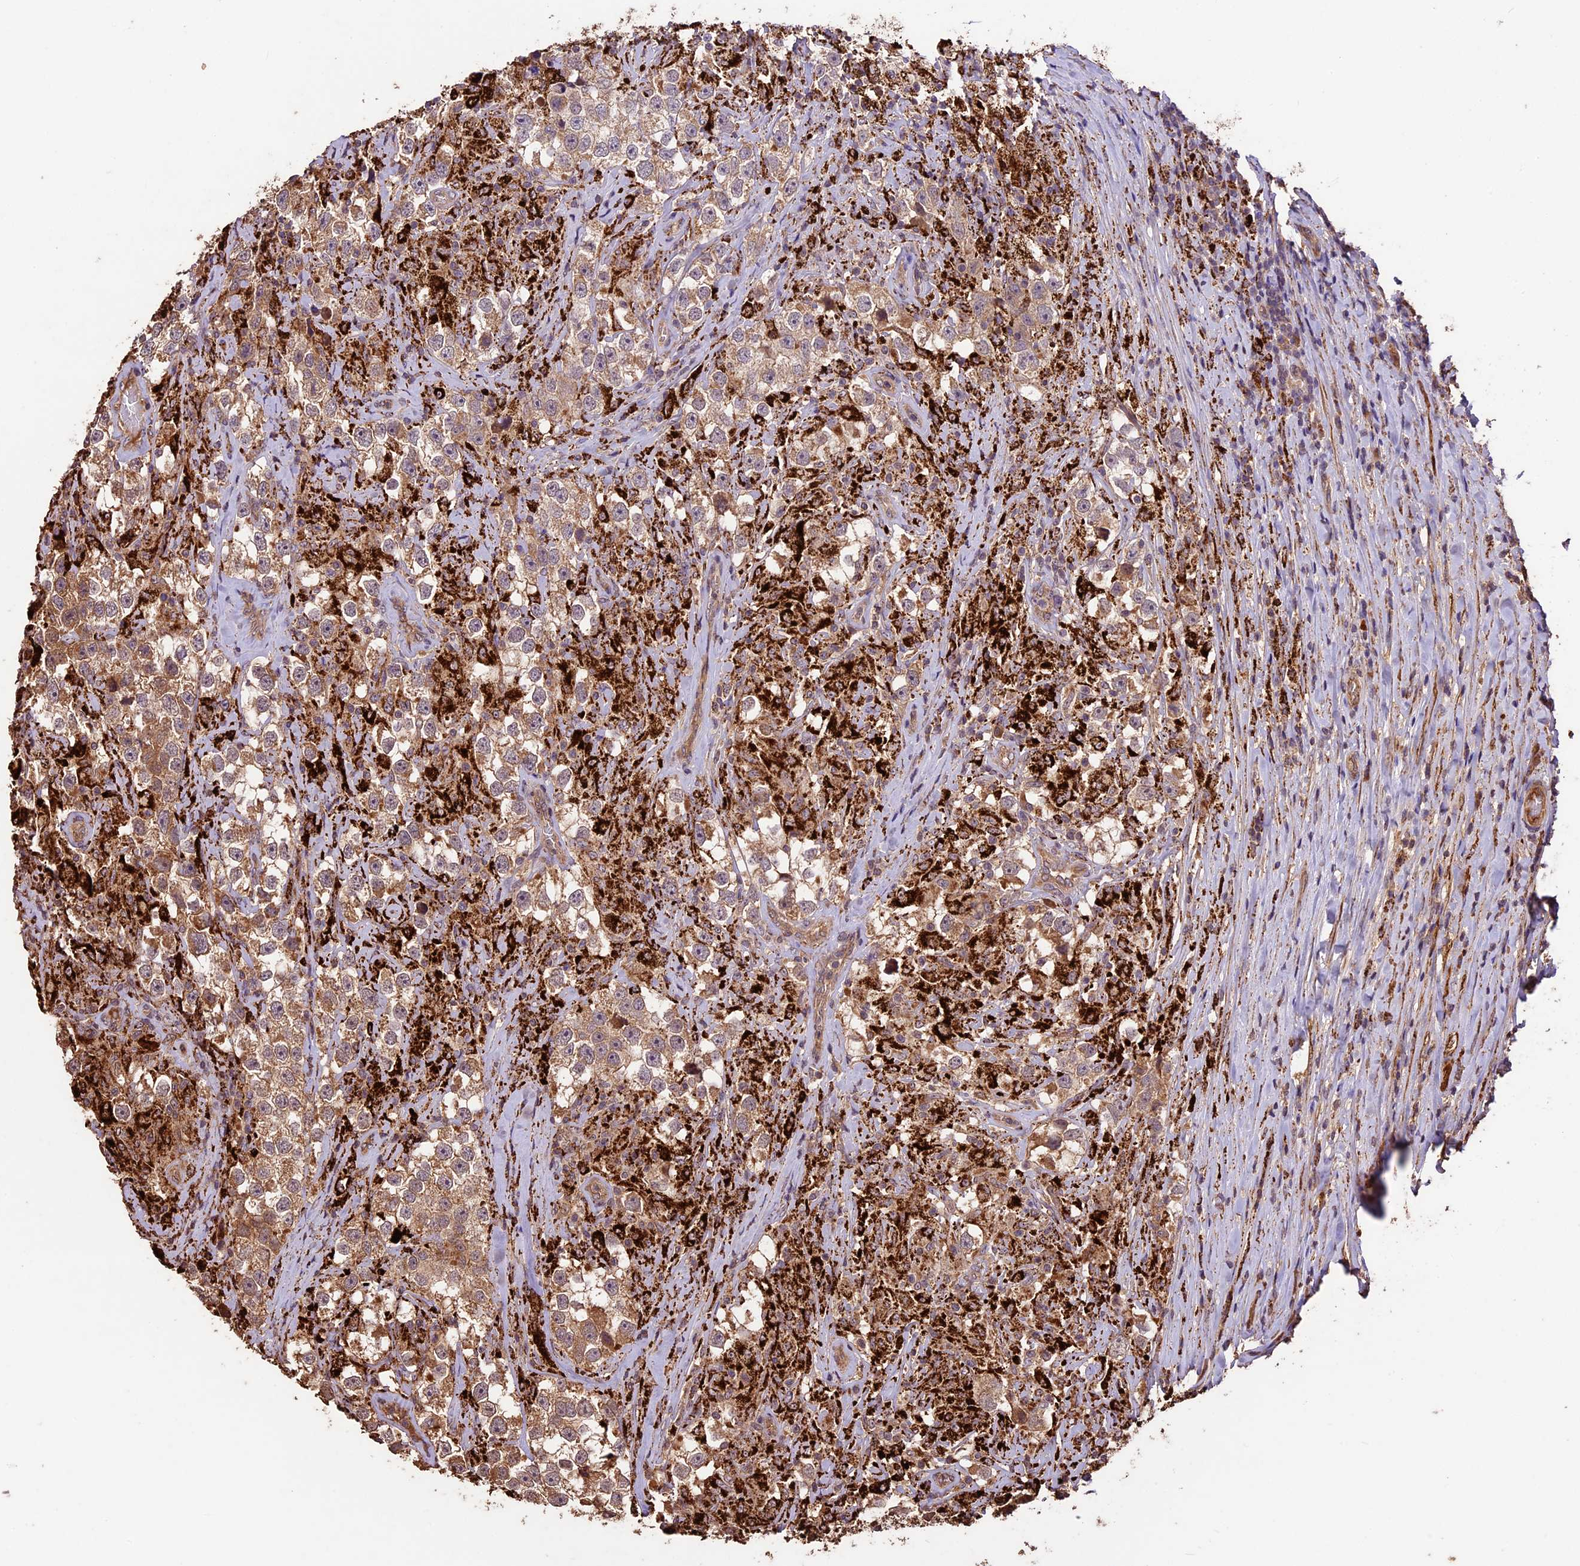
{"staining": {"intensity": "moderate", "quantity": ">75%", "location": "cytoplasmic/membranous"}, "tissue": "testis cancer", "cell_type": "Tumor cells", "image_type": "cancer", "snomed": [{"axis": "morphology", "description": "Seminoma, NOS"}, {"axis": "topography", "description": "Testis"}], "caption": "Human testis cancer (seminoma) stained with a brown dye exhibits moderate cytoplasmic/membranous positive staining in approximately >75% of tumor cells.", "gene": "CRLF1", "patient": {"sex": "male", "age": 46}}